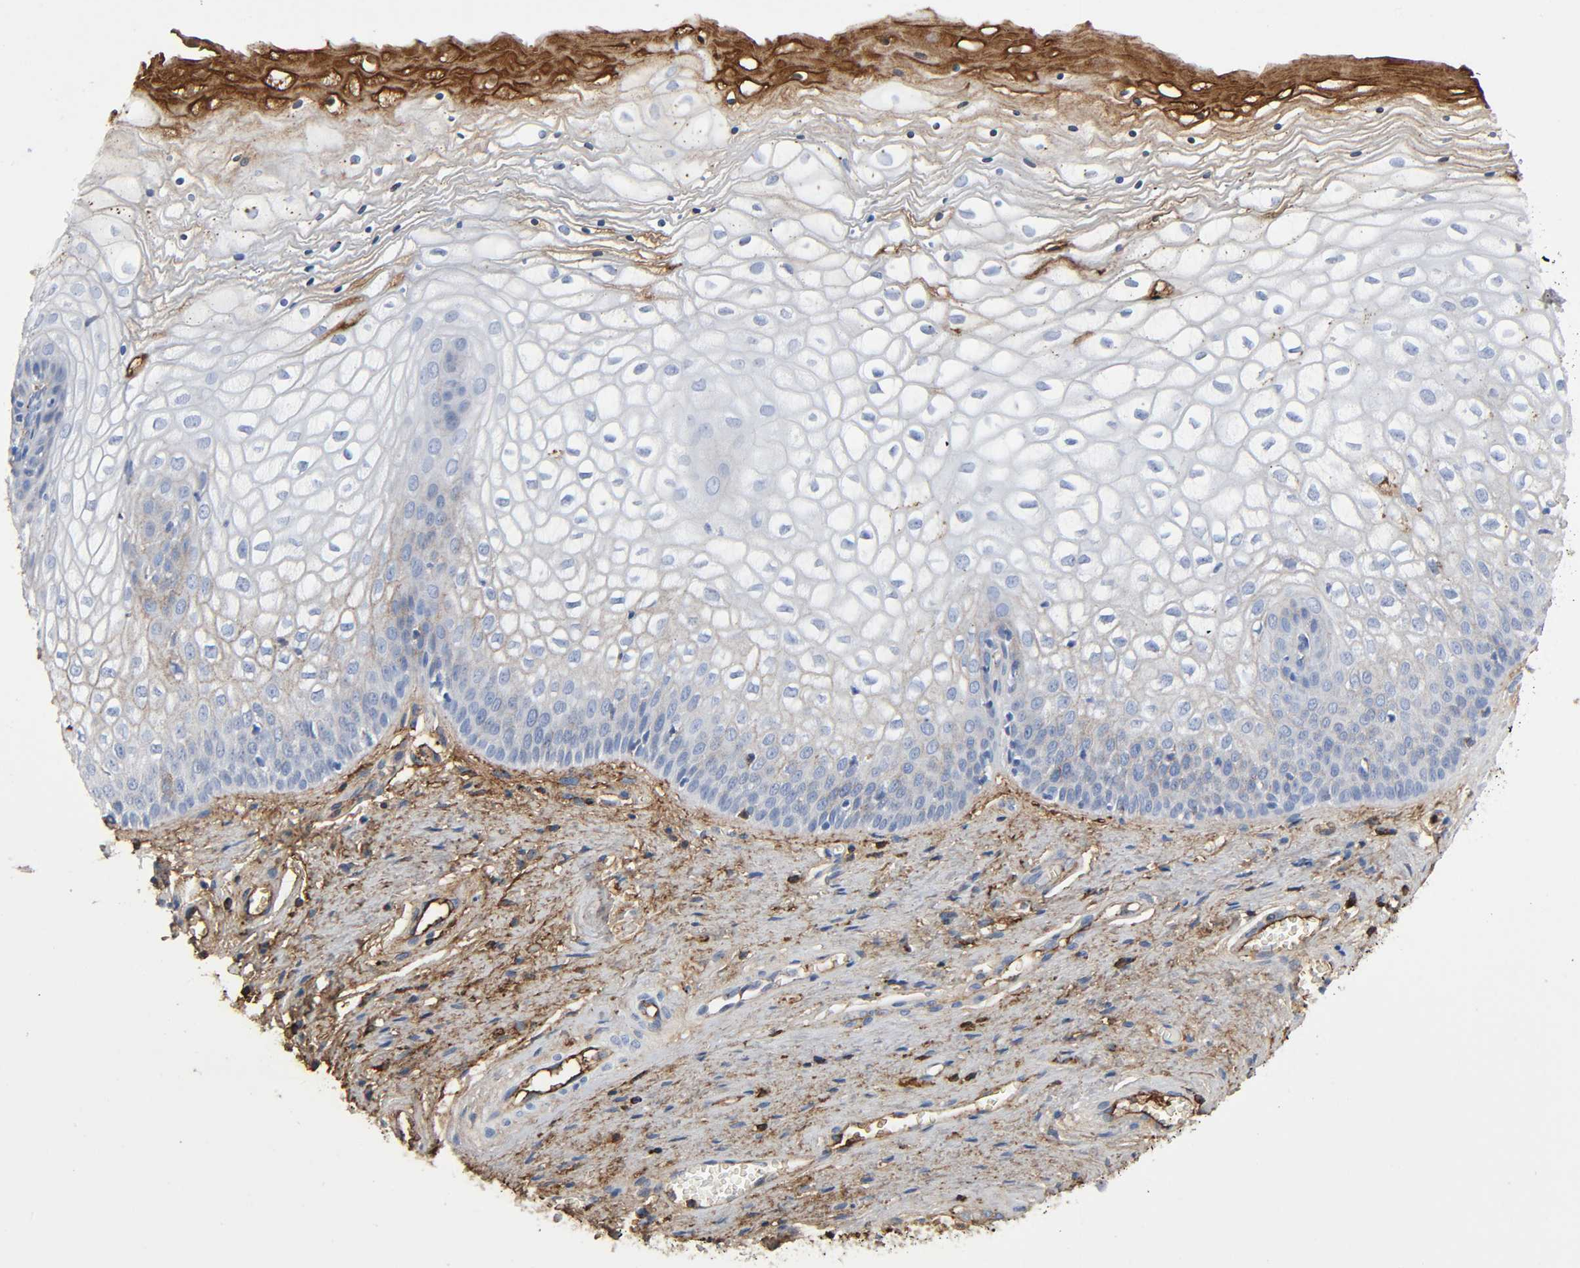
{"staining": {"intensity": "moderate", "quantity": "<25%", "location": "cytoplasmic/membranous"}, "tissue": "vagina", "cell_type": "Squamous epithelial cells", "image_type": "normal", "snomed": [{"axis": "morphology", "description": "Normal tissue, NOS"}, {"axis": "topography", "description": "Vagina"}], "caption": "A high-resolution photomicrograph shows immunohistochemistry (IHC) staining of benign vagina, which demonstrates moderate cytoplasmic/membranous positivity in approximately <25% of squamous epithelial cells. Nuclei are stained in blue.", "gene": "C3", "patient": {"sex": "female", "age": 34}}